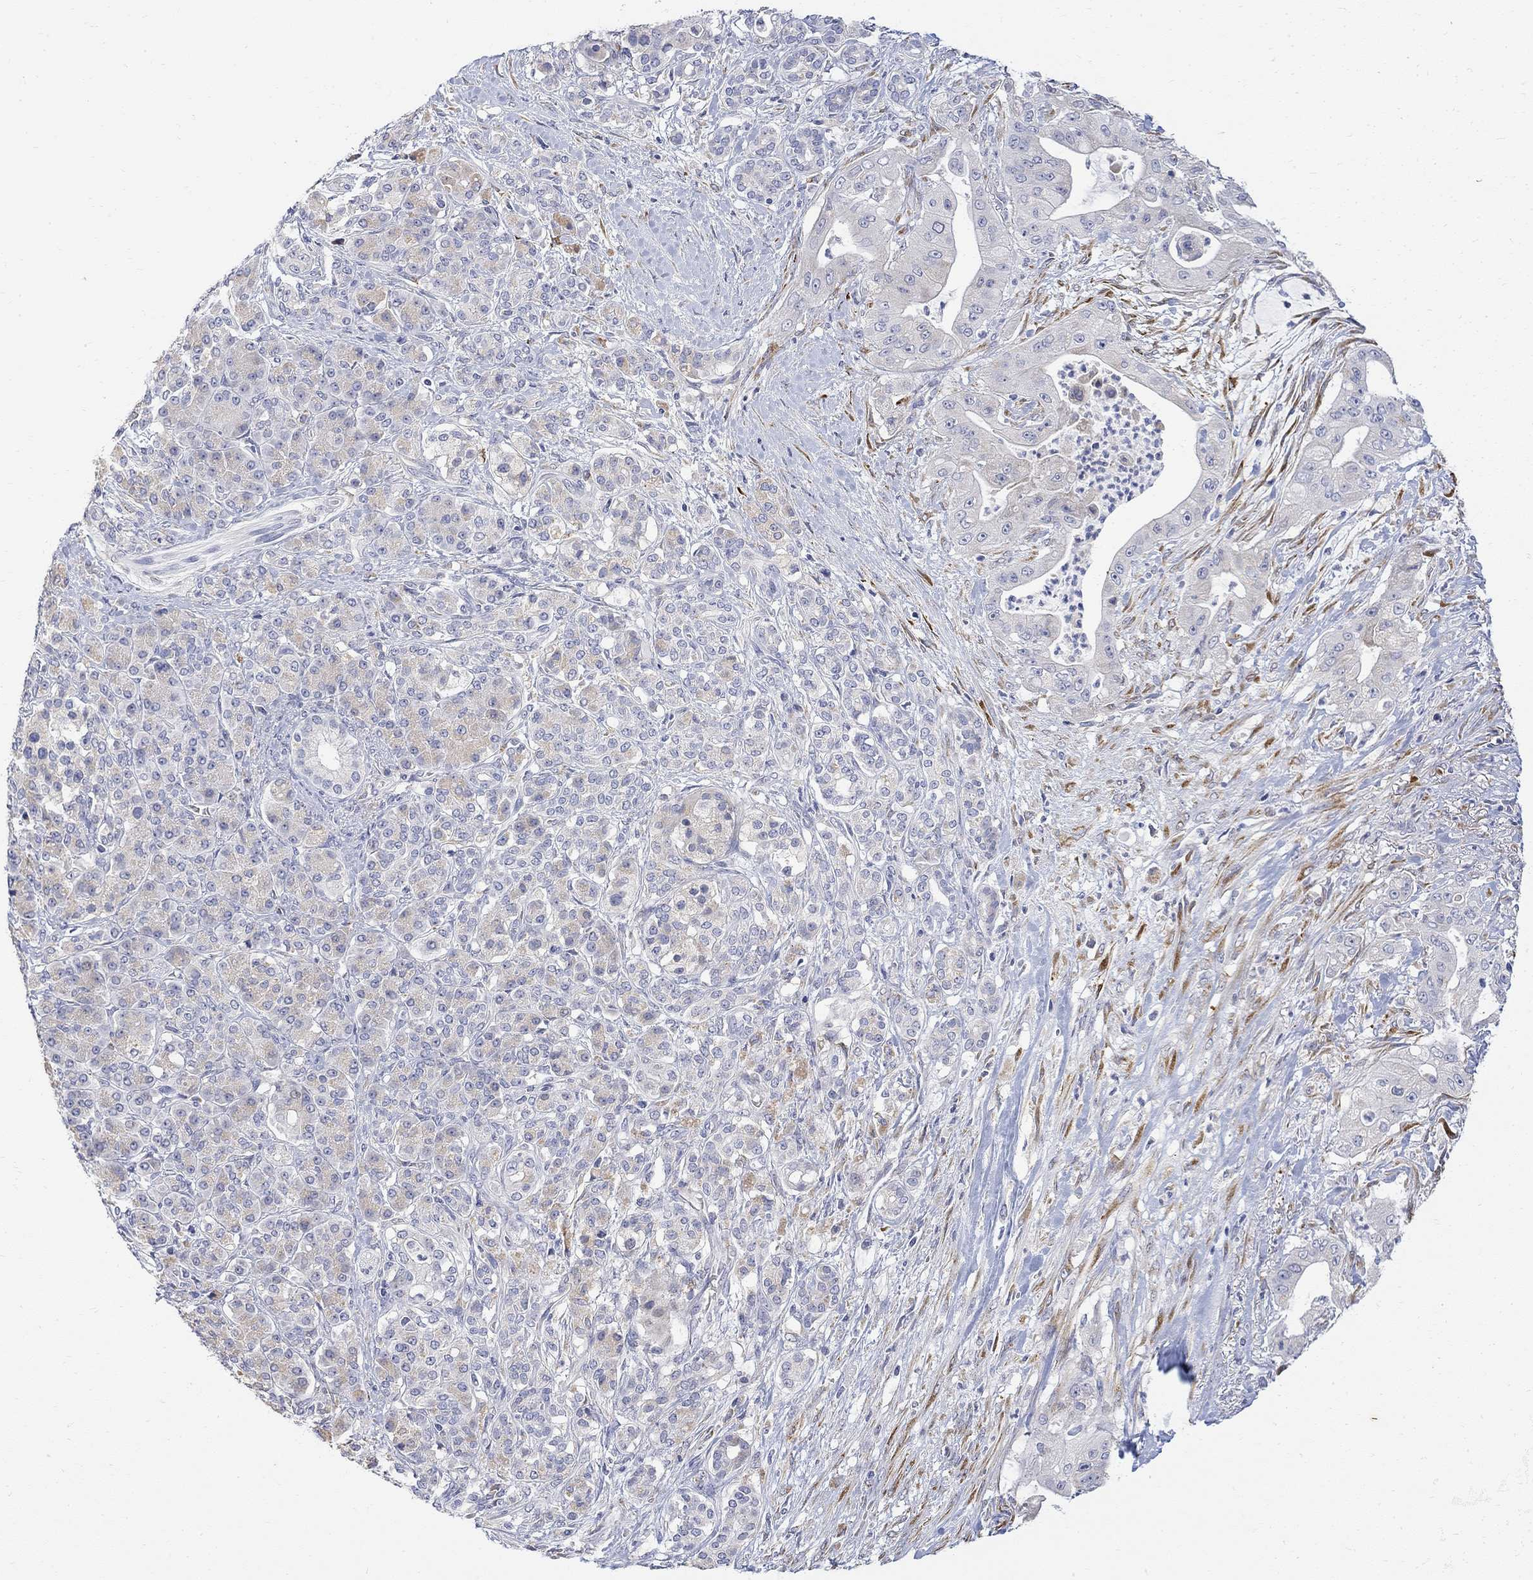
{"staining": {"intensity": "weak", "quantity": "<25%", "location": "cytoplasmic/membranous"}, "tissue": "pancreatic cancer", "cell_type": "Tumor cells", "image_type": "cancer", "snomed": [{"axis": "morphology", "description": "Normal tissue, NOS"}, {"axis": "morphology", "description": "Inflammation, NOS"}, {"axis": "morphology", "description": "Adenocarcinoma, NOS"}, {"axis": "topography", "description": "Pancreas"}], "caption": "High power microscopy micrograph of an immunohistochemistry (IHC) micrograph of pancreatic adenocarcinoma, revealing no significant expression in tumor cells.", "gene": "FNDC5", "patient": {"sex": "male", "age": 57}}